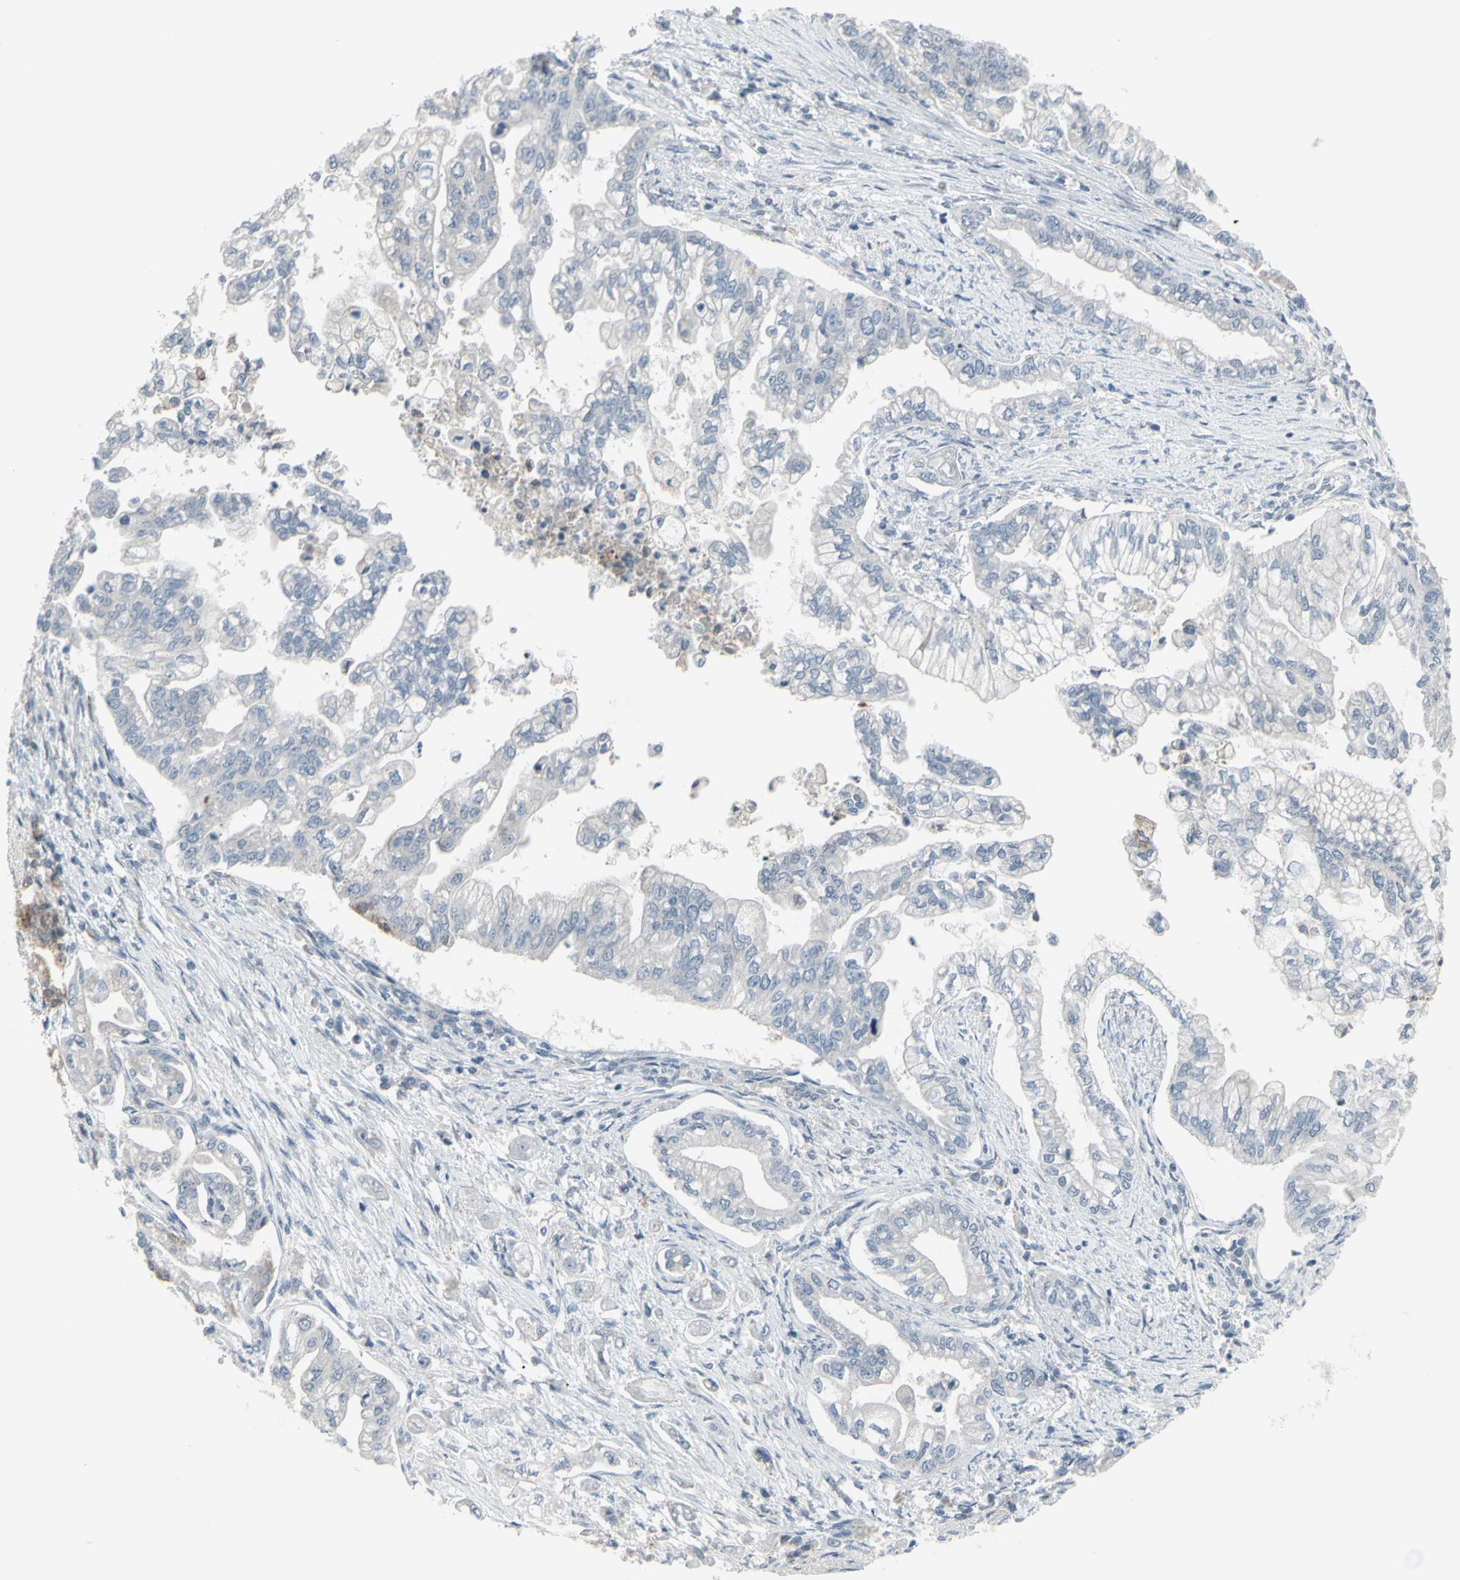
{"staining": {"intensity": "moderate", "quantity": "<25%", "location": "cytoplasmic/membranous"}, "tissue": "pancreatic cancer", "cell_type": "Tumor cells", "image_type": "cancer", "snomed": [{"axis": "morphology", "description": "Normal tissue, NOS"}, {"axis": "topography", "description": "Pancreas"}], "caption": "A photomicrograph of pancreatic cancer stained for a protein reveals moderate cytoplasmic/membranous brown staining in tumor cells.", "gene": "RAB3A", "patient": {"sex": "male", "age": 42}}